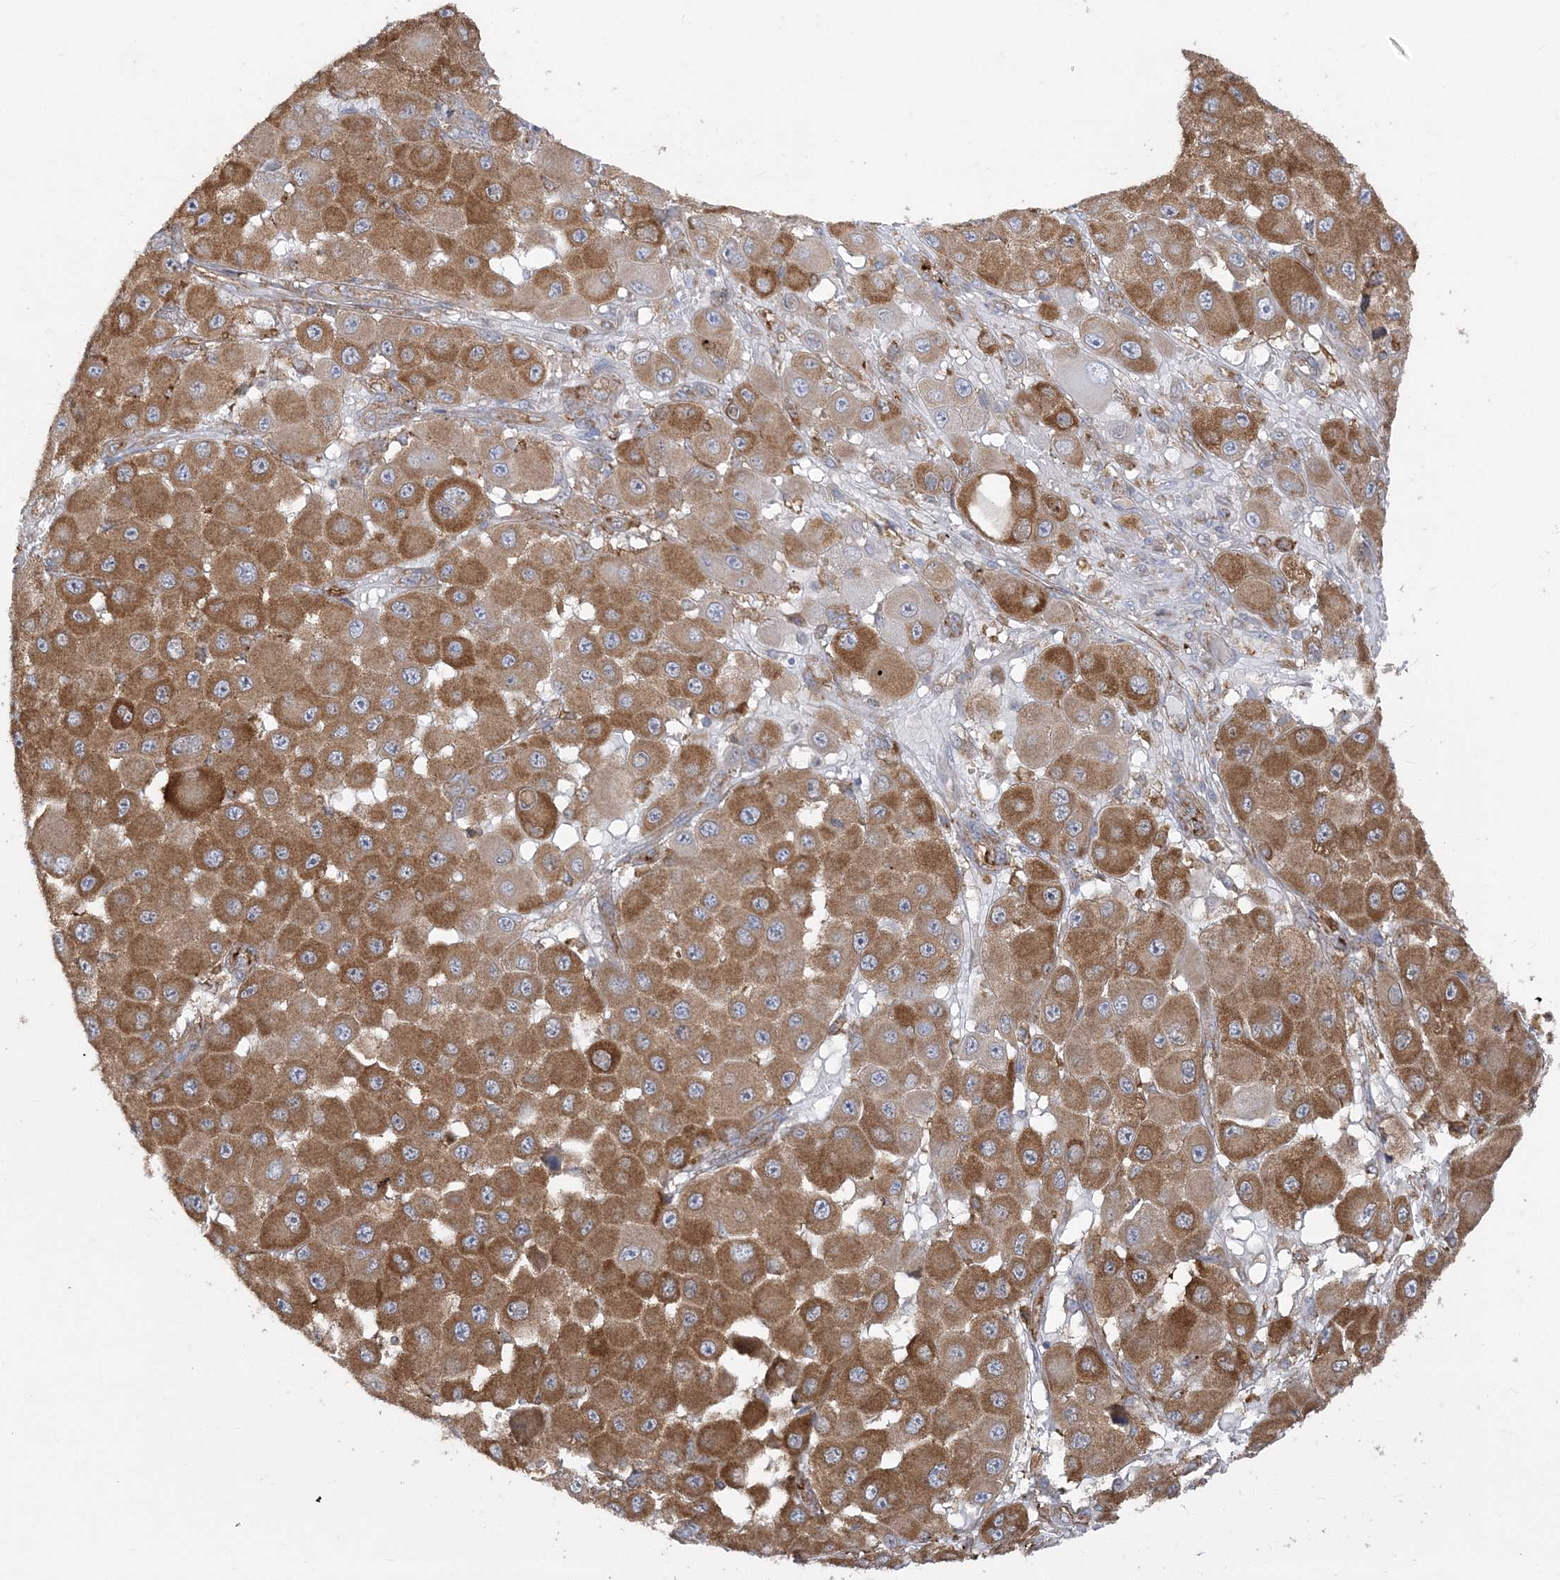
{"staining": {"intensity": "moderate", "quantity": ">75%", "location": "cytoplasmic/membranous"}, "tissue": "melanoma", "cell_type": "Tumor cells", "image_type": "cancer", "snomed": [{"axis": "morphology", "description": "Malignant melanoma, NOS"}, {"axis": "topography", "description": "Skin"}], "caption": "A micrograph of melanoma stained for a protein displays moderate cytoplasmic/membranous brown staining in tumor cells.", "gene": "DERL3", "patient": {"sex": "female", "age": 81}}